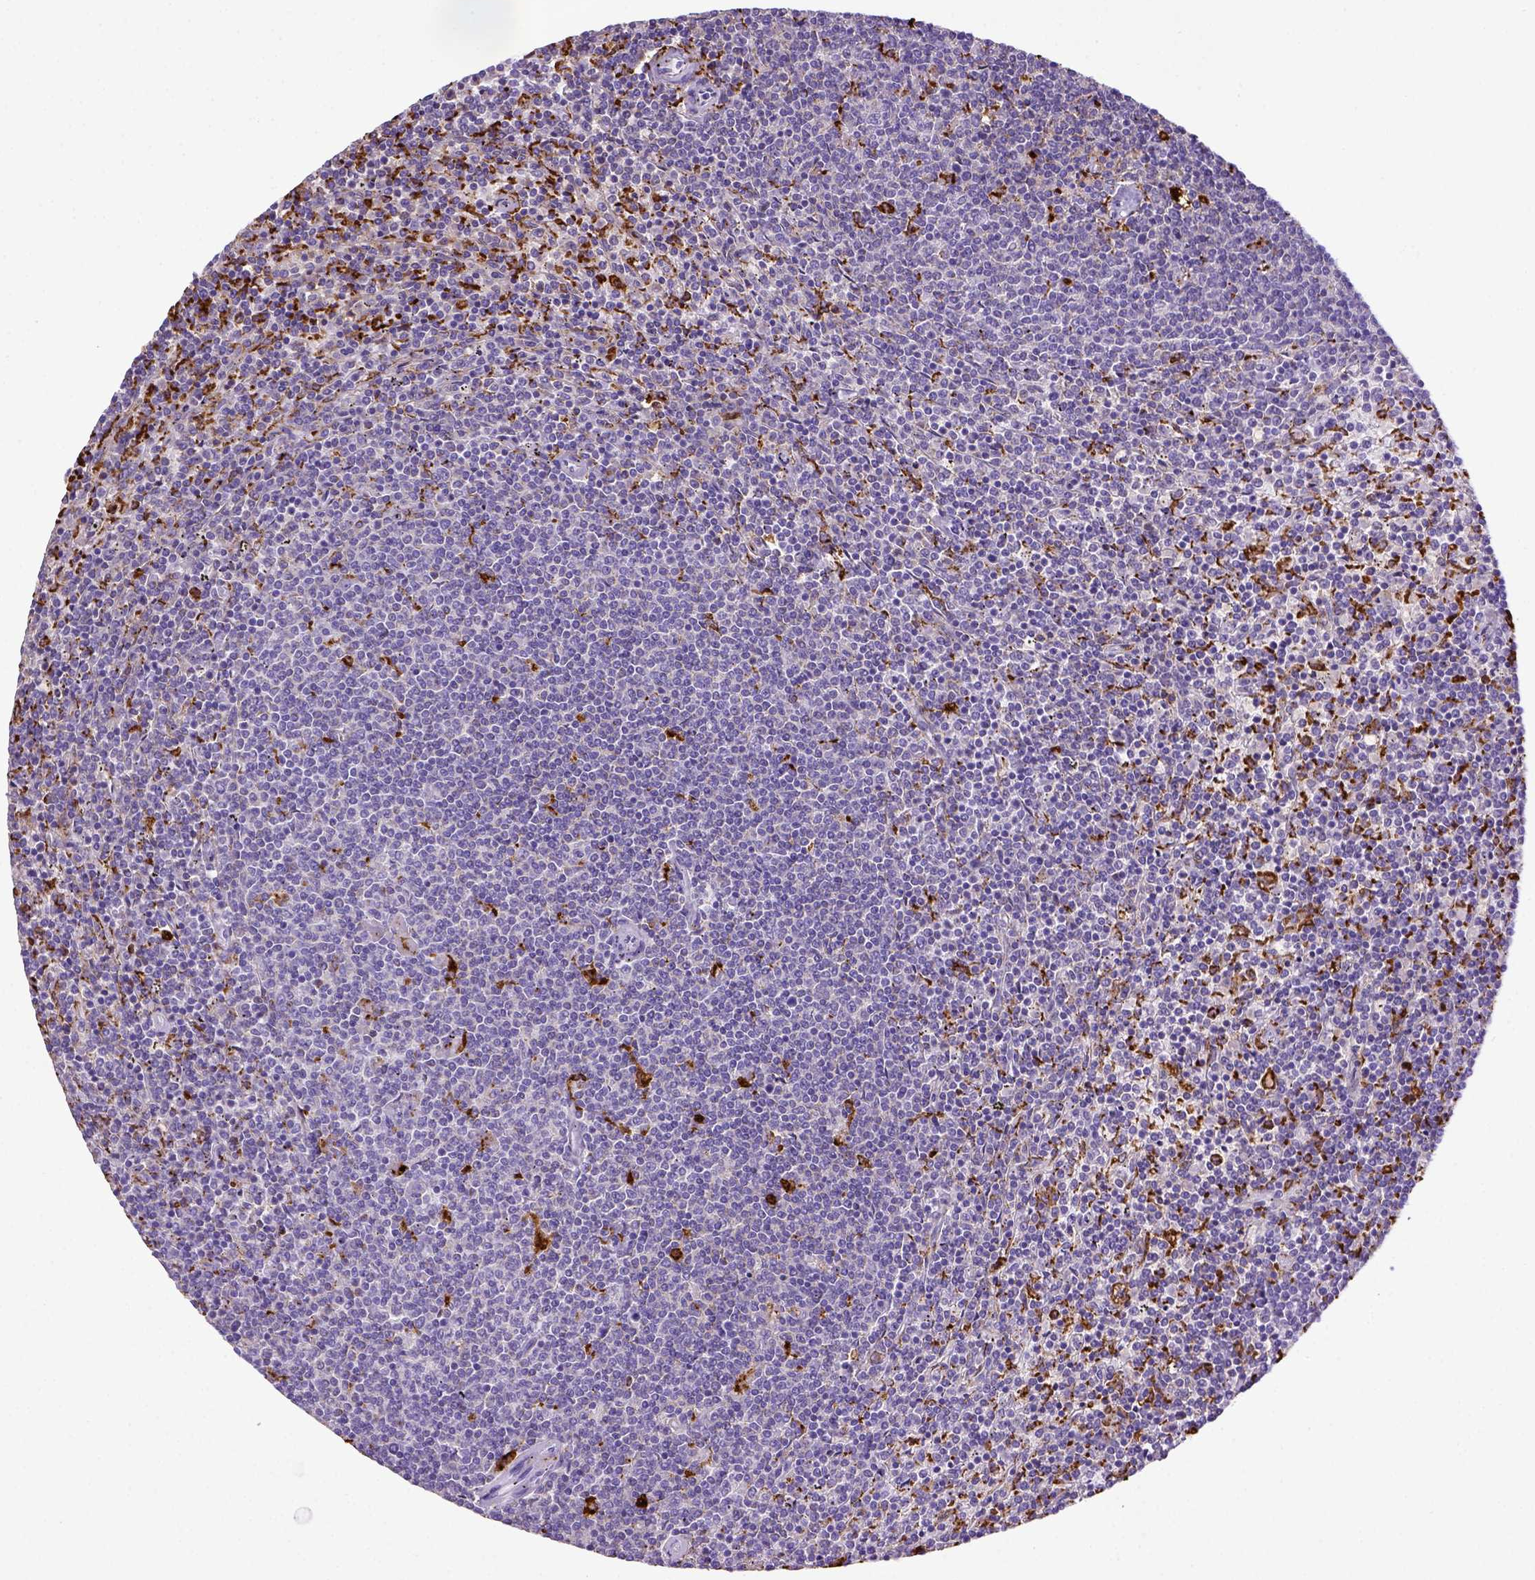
{"staining": {"intensity": "negative", "quantity": "none", "location": "none"}, "tissue": "lymphoma", "cell_type": "Tumor cells", "image_type": "cancer", "snomed": [{"axis": "morphology", "description": "Malignant lymphoma, non-Hodgkin's type, Low grade"}, {"axis": "topography", "description": "Spleen"}], "caption": "This is an immunohistochemistry photomicrograph of human low-grade malignant lymphoma, non-Hodgkin's type. There is no positivity in tumor cells.", "gene": "CD68", "patient": {"sex": "female", "age": 50}}